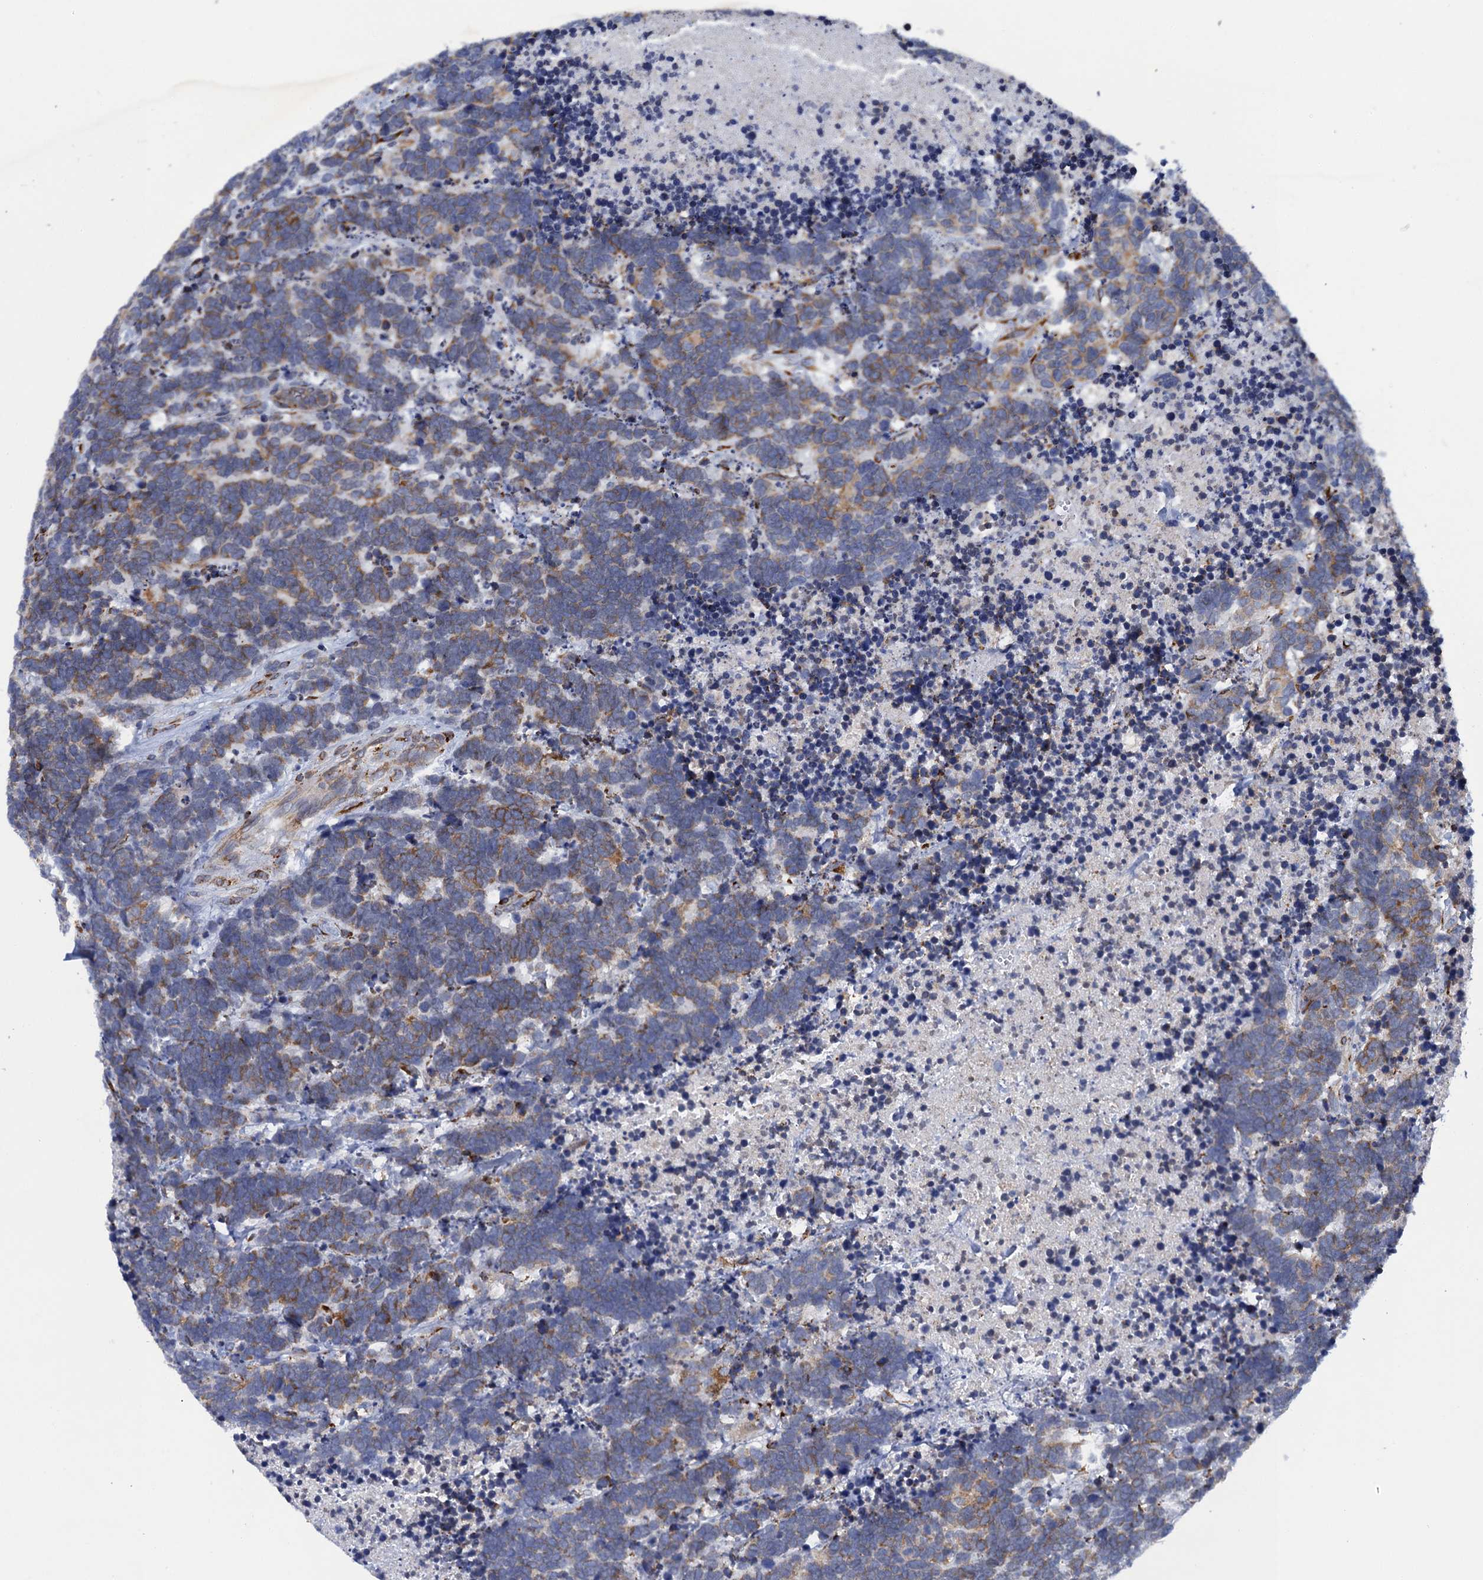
{"staining": {"intensity": "moderate", "quantity": ">75%", "location": "cytoplasmic/membranous"}, "tissue": "carcinoid", "cell_type": "Tumor cells", "image_type": "cancer", "snomed": [{"axis": "morphology", "description": "Carcinoma, NOS"}, {"axis": "morphology", "description": "Carcinoid, malignant, NOS"}, {"axis": "topography", "description": "Urinary bladder"}], "caption": "This histopathology image shows immunohistochemistry (IHC) staining of human carcinoid, with medium moderate cytoplasmic/membranous expression in approximately >75% of tumor cells.", "gene": "POGLUT3", "patient": {"sex": "male", "age": 57}}